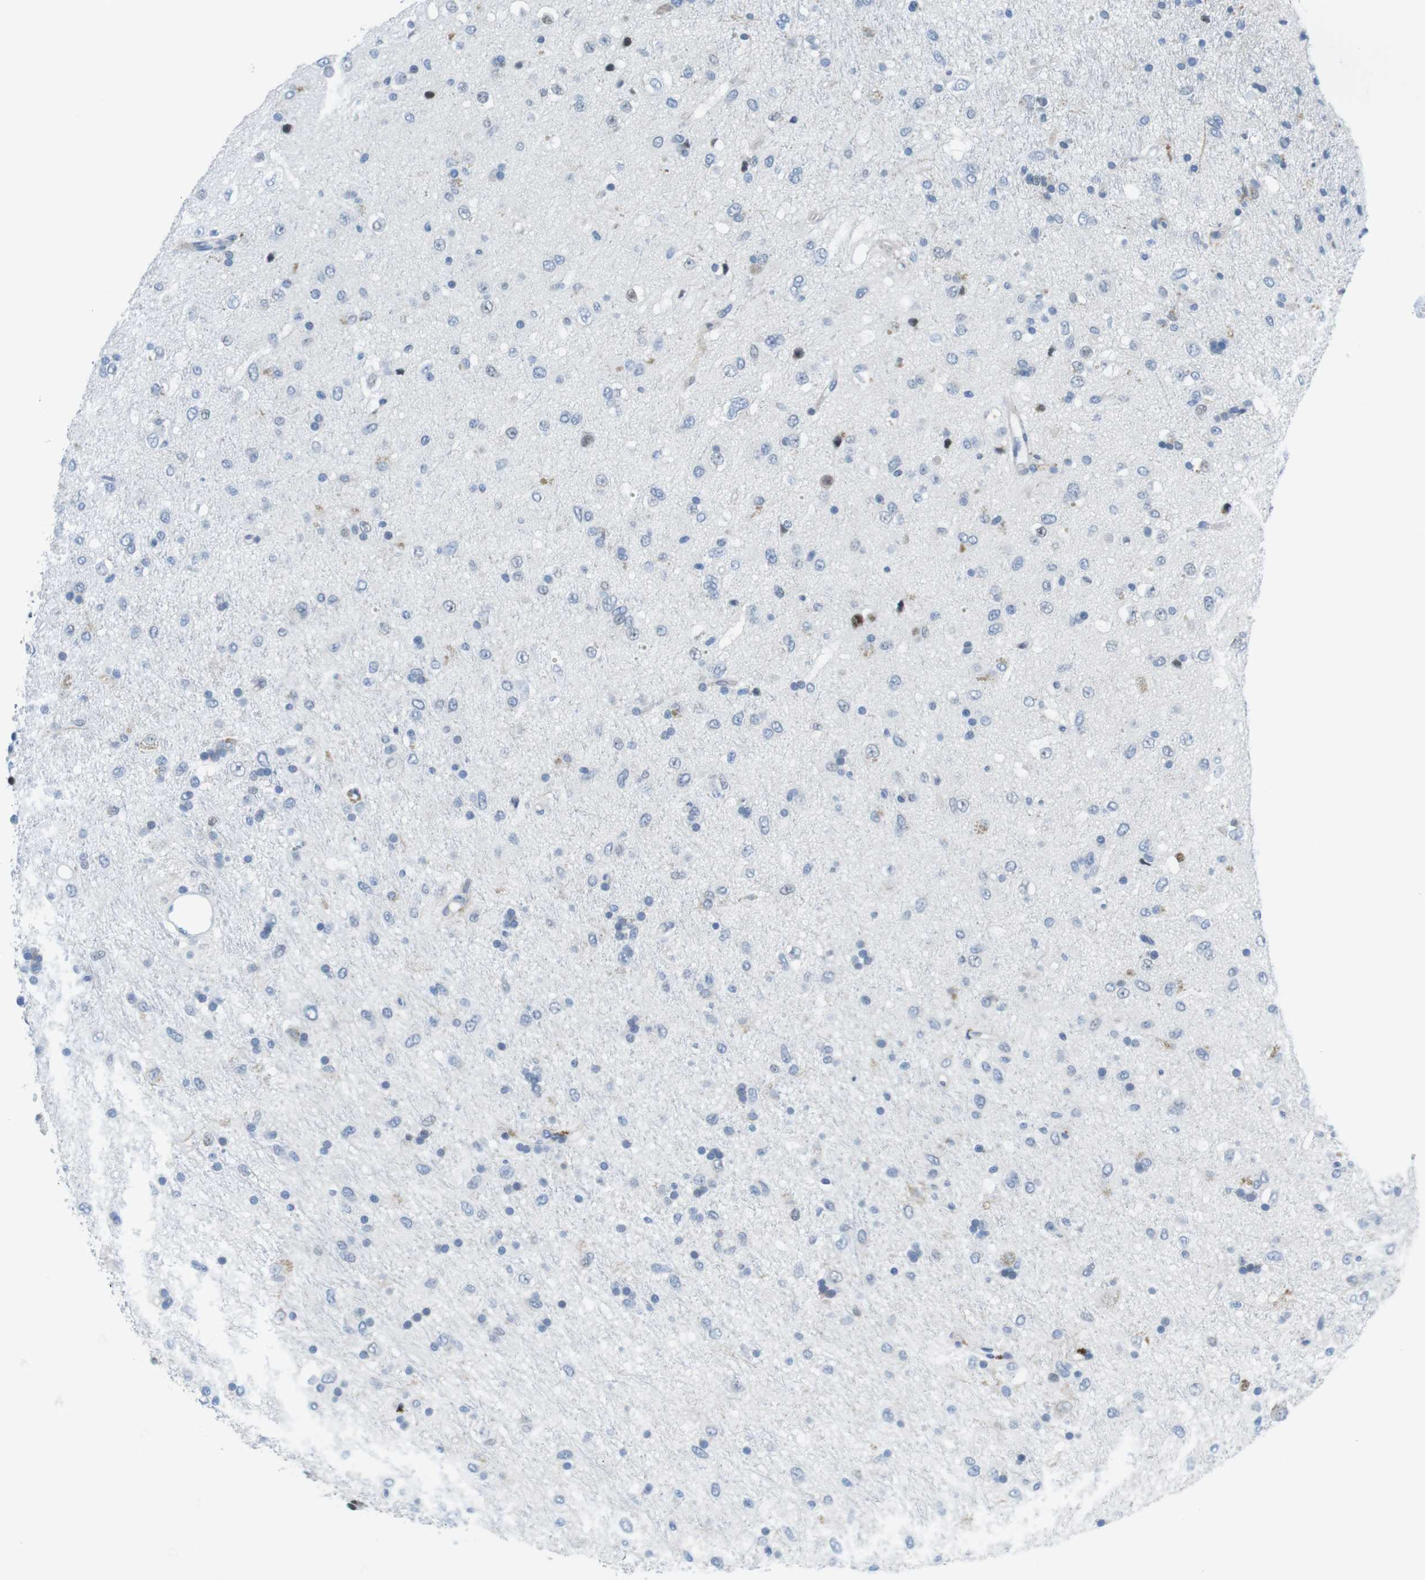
{"staining": {"intensity": "weak", "quantity": "<25%", "location": "nuclear"}, "tissue": "glioma", "cell_type": "Tumor cells", "image_type": "cancer", "snomed": [{"axis": "morphology", "description": "Glioma, malignant, Low grade"}, {"axis": "topography", "description": "Brain"}], "caption": "There is no significant staining in tumor cells of malignant glioma (low-grade). (DAB (3,3'-diaminobenzidine) immunohistochemistry, high magnification).", "gene": "CHAF1A", "patient": {"sex": "male", "age": 77}}